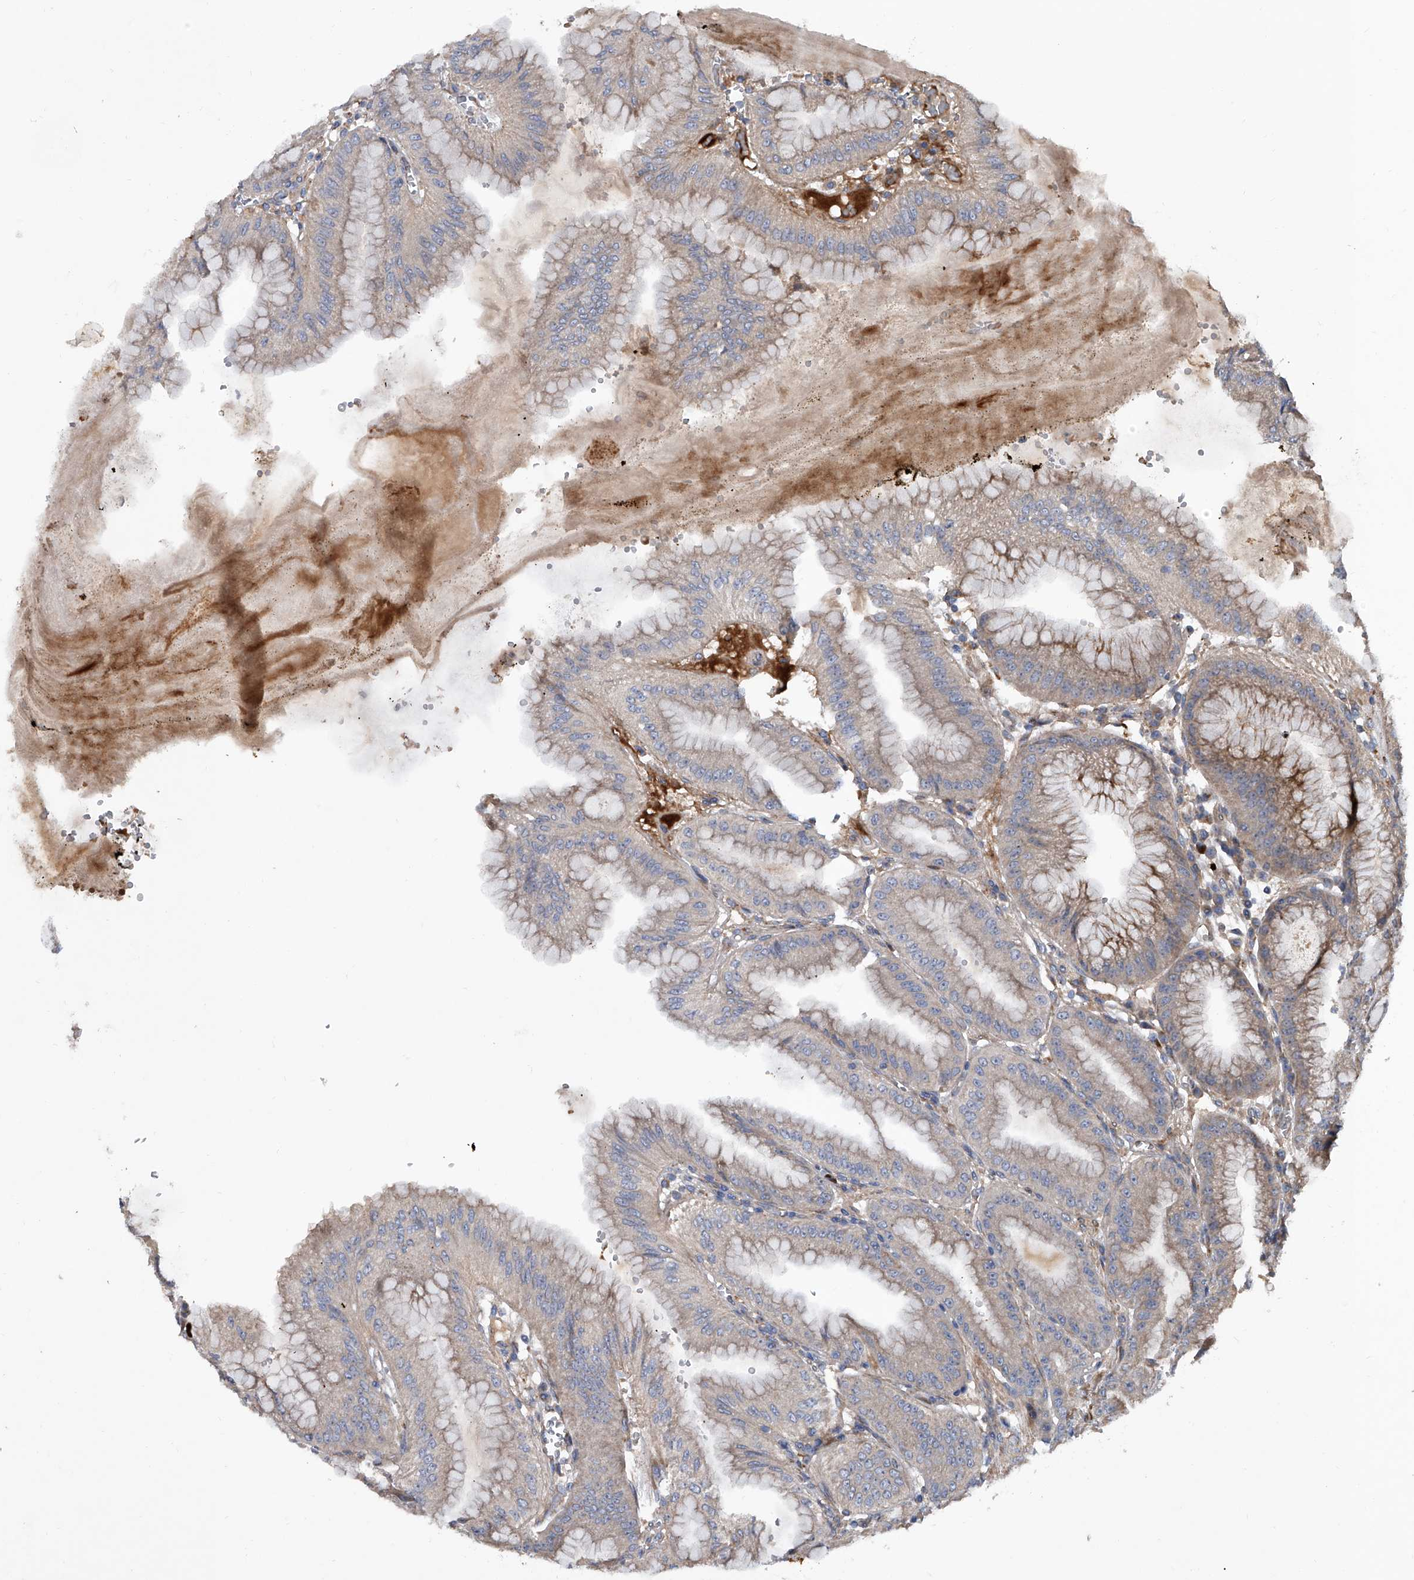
{"staining": {"intensity": "moderate", "quantity": "25%-75%", "location": "cytoplasmic/membranous"}, "tissue": "stomach", "cell_type": "Glandular cells", "image_type": "normal", "snomed": [{"axis": "morphology", "description": "Normal tissue, NOS"}, {"axis": "topography", "description": "Stomach, lower"}], "caption": "Immunohistochemistry (IHC) (DAB) staining of normal stomach reveals moderate cytoplasmic/membranous protein positivity in approximately 25%-75% of glandular cells. Immunohistochemistry stains the protein of interest in brown and the nuclei are stained blue.", "gene": "USP47", "patient": {"sex": "male", "age": 71}}